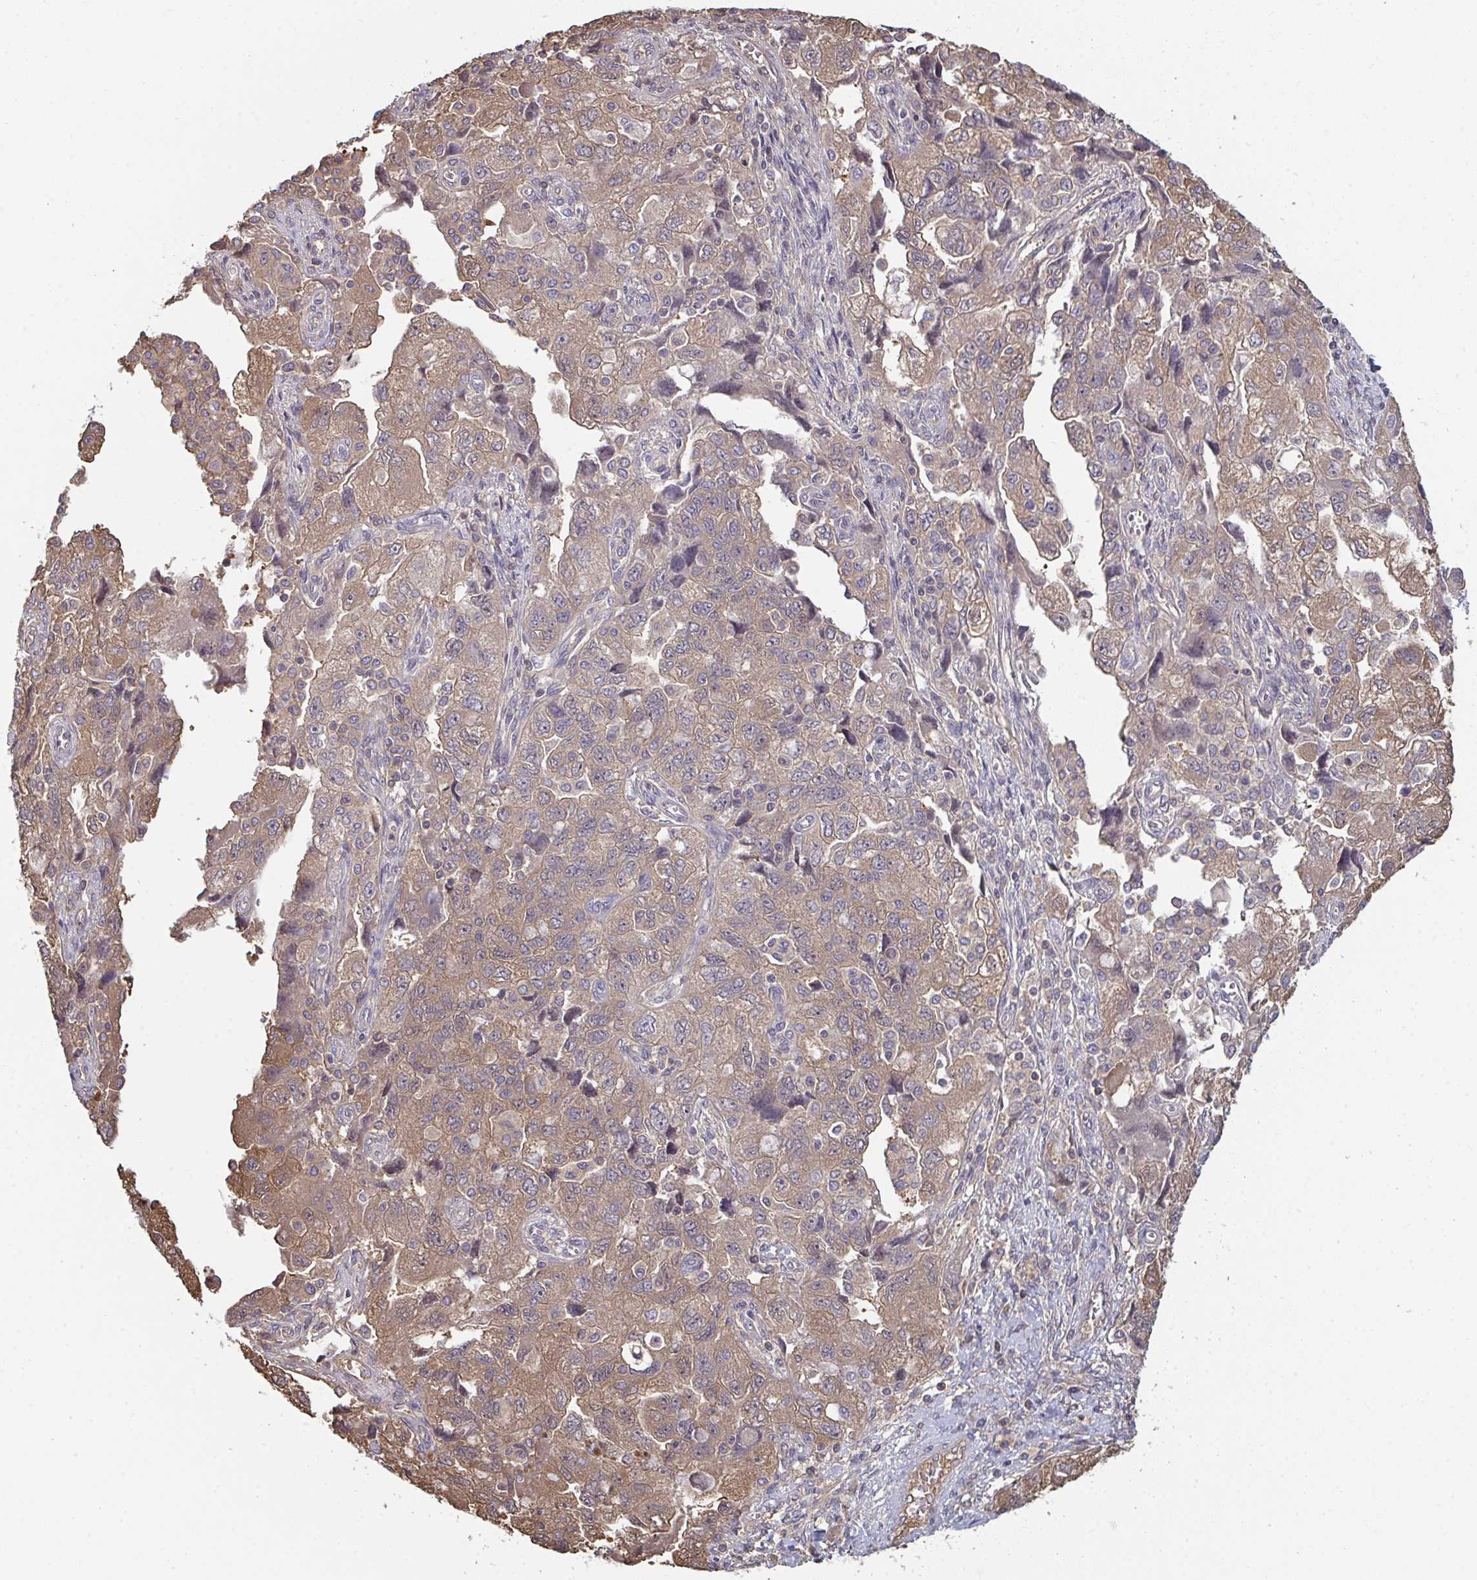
{"staining": {"intensity": "moderate", "quantity": "25%-75%", "location": "cytoplasmic/membranous,nuclear"}, "tissue": "ovarian cancer", "cell_type": "Tumor cells", "image_type": "cancer", "snomed": [{"axis": "morphology", "description": "Carcinoma, NOS"}, {"axis": "morphology", "description": "Cystadenocarcinoma, serous, NOS"}, {"axis": "topography", "description": "Ovary"}], "caption": "This micrograph displays immunohistochemistry staining of ovarian cancer, with medium moderate cytoplasmic/membranous and nuclear positivity in about 25%-75% of tumor cells.", "gene": "TTC9C", "patient": {"sex": "female", "age": 69}}